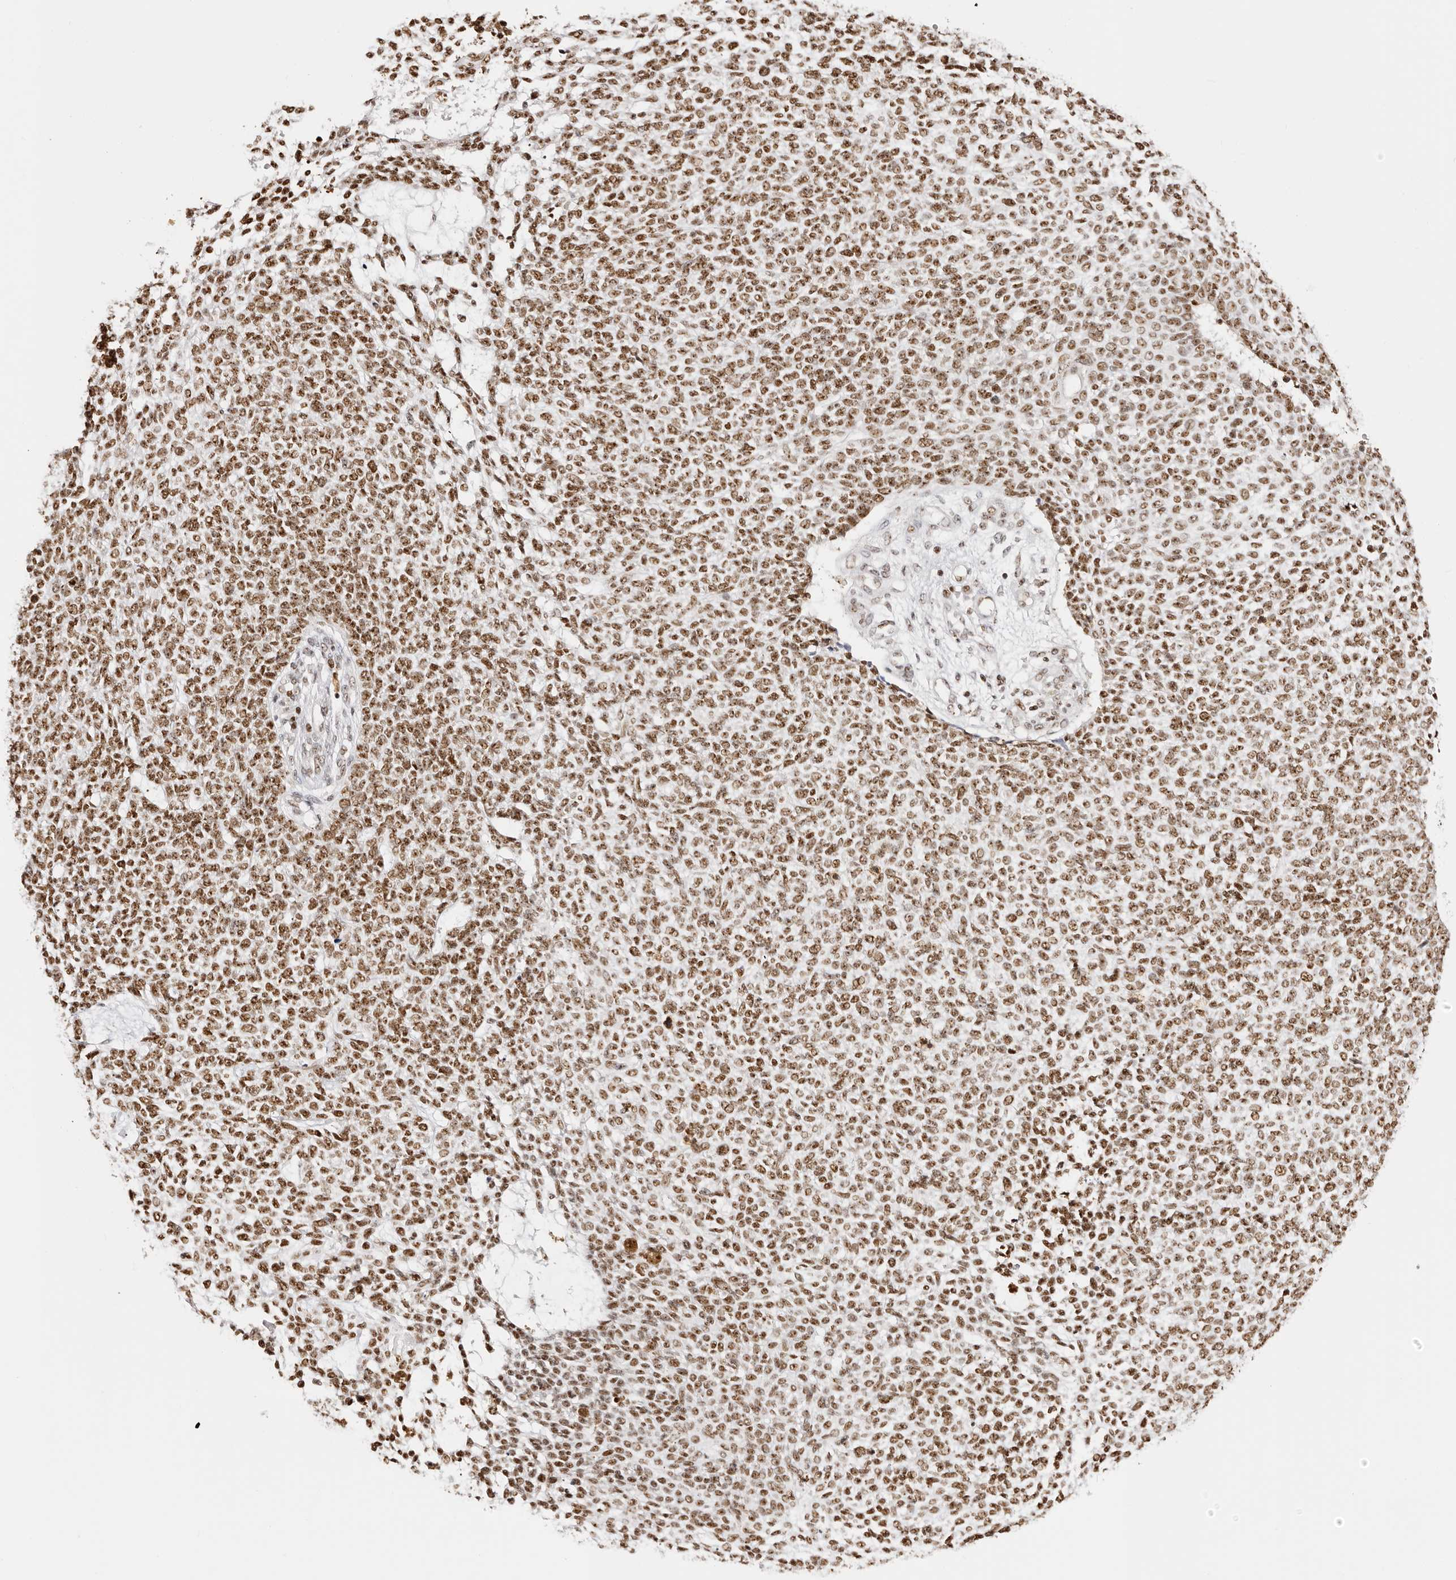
{"staining": {"intensity": "strong", "quantity": "25%-75%", "location": "nuclear"}, "tissue": "skin cancer", "cell_type": "Tumor cells", "image_type": "cancer", "snomed": [{"axis": "morphology", "description": "Basal cell carcinoma"}, {"axis": "topography", "description": "Skin"}], "caption": "Immunohistochemical staining of human skin cancer reveals high levels of strong nuclear protein expression in about 25%-75% of tumor cells.", "gene": "IQGAP3", "patient": {"sex": "female", "age": 84}}